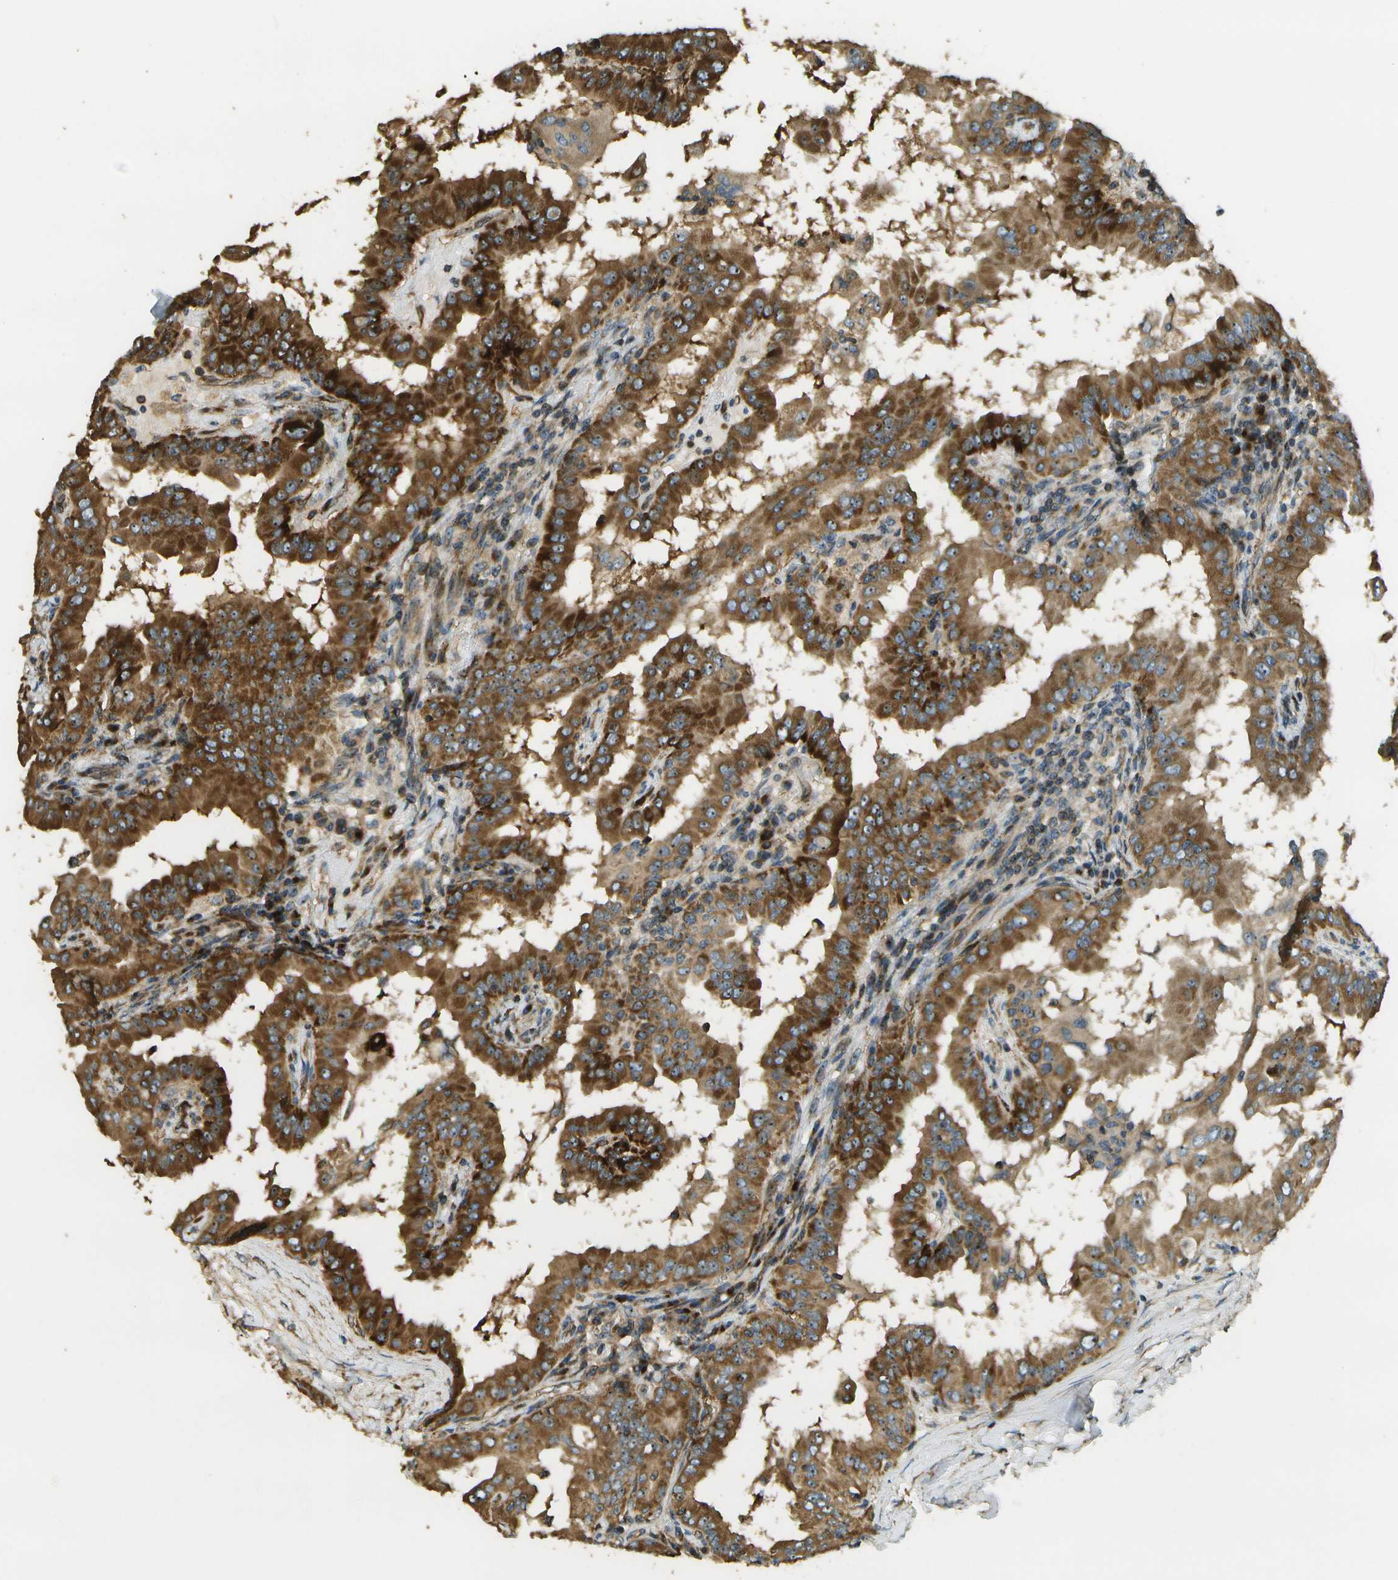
{"staining": {"intensity": "strong", "quantity": ">75%", "location": "cytoplasmic/membranous,nuclear"}, "tissue": "thyroid cancer", "cell_type": "Tumor cells", "image_type": "cancer", "snomed": [{"axis": "morphology", "description": "Papillary adenocarcinoma, NOS"}, {"axis": "topography", "description": "Thyroid gland"}], "caption": "Immunohistochemistry (IHC) image of human thyroid papillary adenocarcinoma stained for a protein (brown), which shows high levels of strong cytoplasmic/membranous and nuclear positivity in approximately >75% of tumor cells.", "gene": "LRP12", "patient": {"sex": "male", "age": 33}}